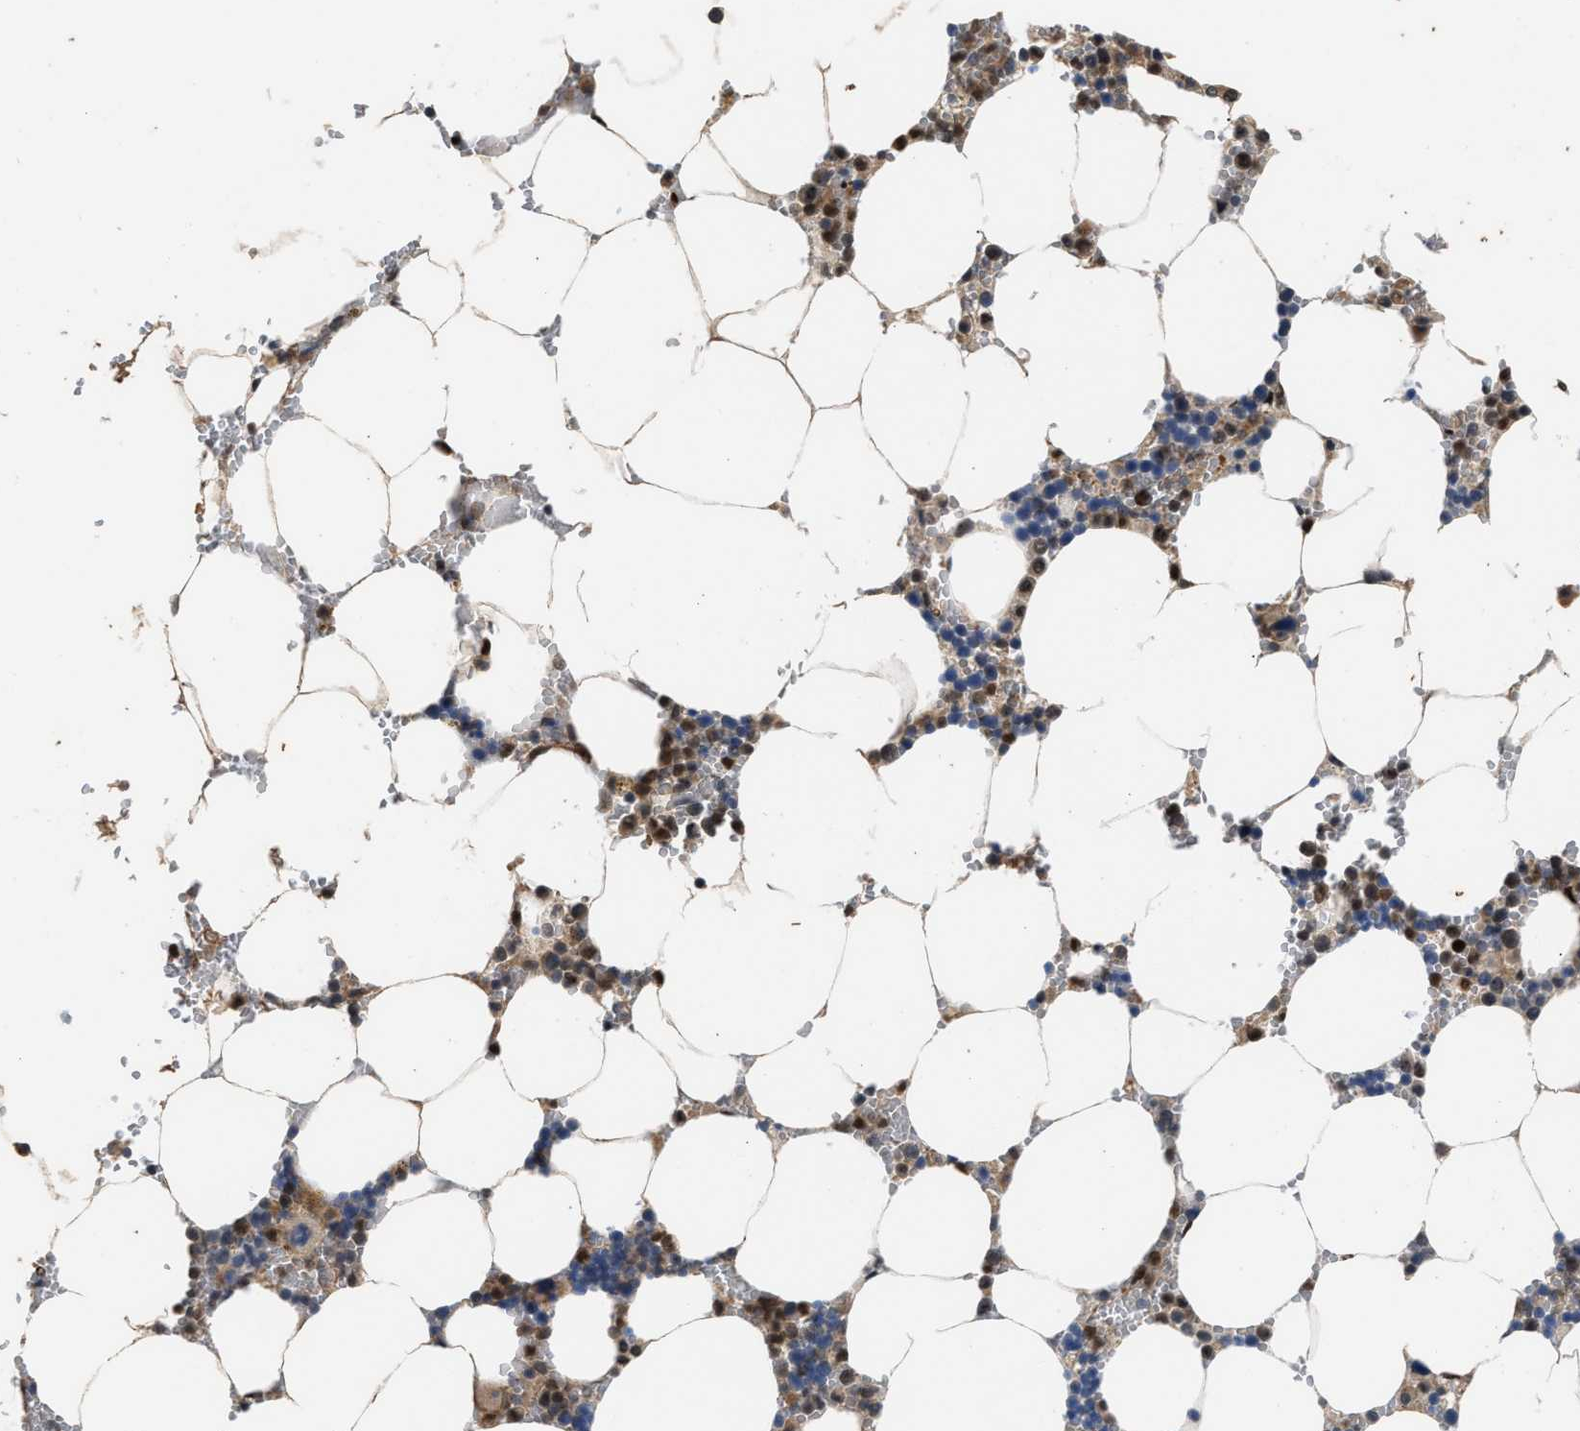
{"staining": {"intensity": "moderate", "quantity": "25%-75%", "location": "nuclear"}, "tissue": "bone marrow", "cell_type": "Hematopoietic cells", "image_type": "normal", "snomed": [{"axis": "morphology", "description": "Normal tissue, NOS"}, {"axis": "topography", "description": "Bone marrow"}], "caption": "Benign bone marrow shows moderate nuclear staining in approximately 25%-75% of hematopoietic cells, visualized by immunohistochemistry.", "gene": "ALDH3A2", "patient": {"sex": "male", "age": 70}}